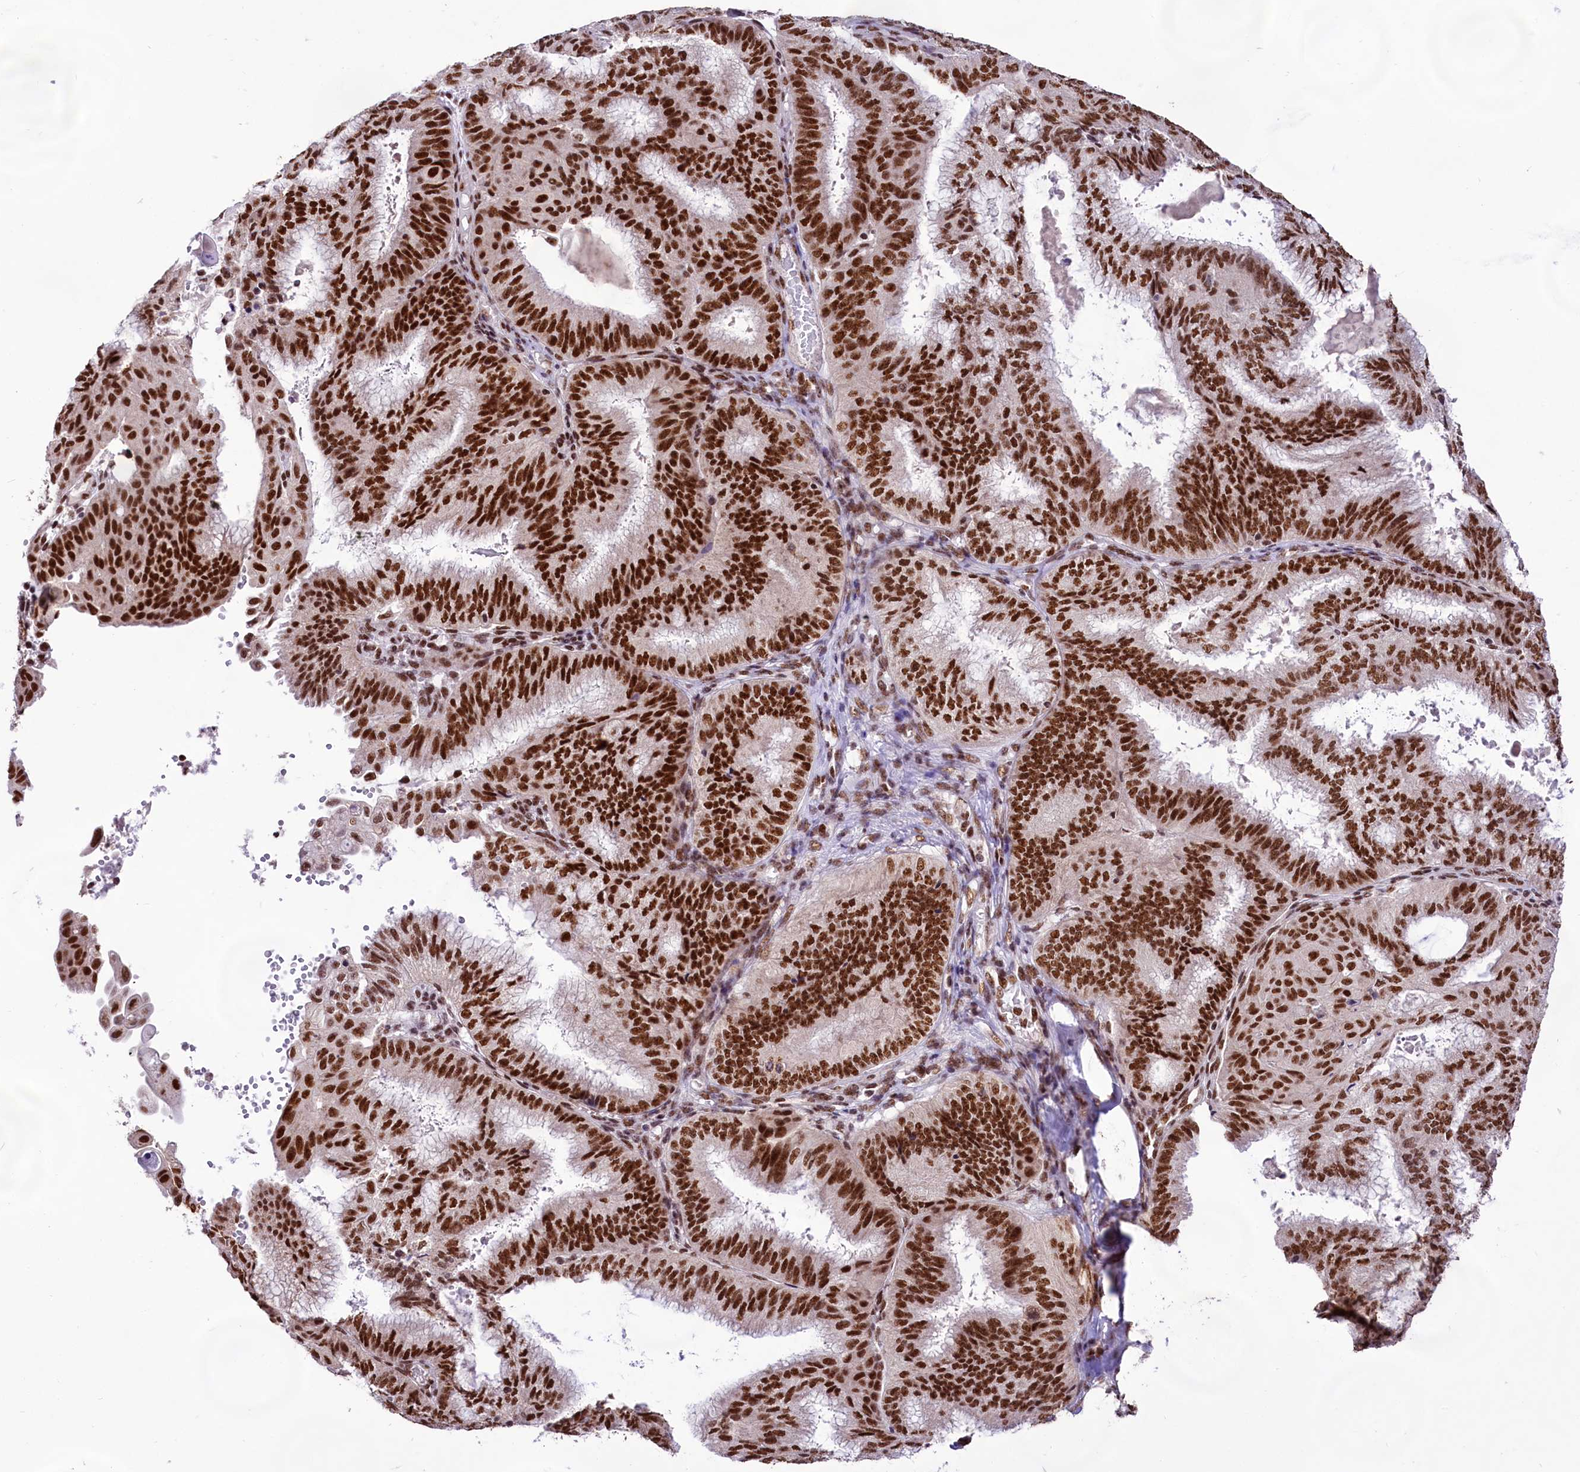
{"staining": {"intensity": "strong", "quantity": ">75%", "location": "nuclear"}, "tissue": "endometrial cancer", "cell_type": "Tumor cells", "image_type": "cancer", "snomed": [{"axis": "morphology", "description": "Adenocarcinoma, NOS"}, {"axis": "topography", "description": "Endometrium"}], "caption": "Endometrial adenocarcinoma stained for a protein (brown) shows strong nuclear positive positivity in approximately >75% of tumor cells.", "gene": "HIRA", "patient": {"sex": "female", "age": 49}}